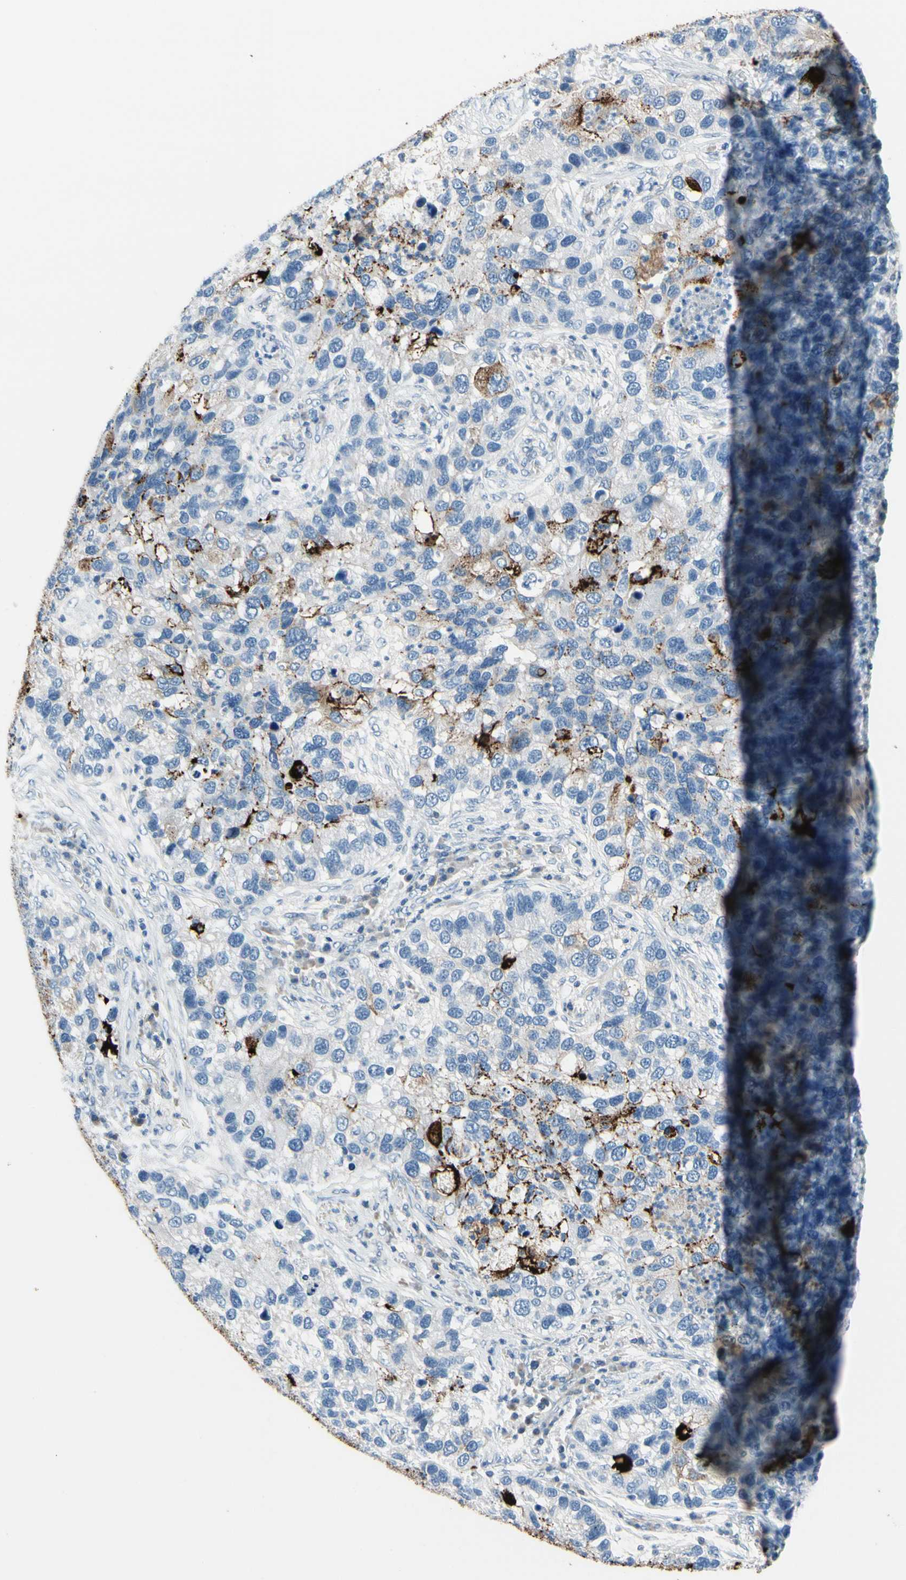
{"staining": {"intensity": "moderate", "quantity": "<25%", "location": "cytoplasmic/membranous"}, "tissue": "lung cancer", "cell_type": "Tumor cells", "image_type": "cancer", "snomed": [{"axis": "morphology", "description": "Normal tissue, NOS"}, {"axis": "morphology", "description": "Adenocarcinoma, NOS"}, {"axis": "topography", "description": "Bronchus"}, {"axis": "topography", "description": "Lung"}], "caption": "The micrograph demonstrates staining of lung cancer (adenocarcinoma), revealing moderate cytoplasmic/membranous protein expression (brown color) within tumor cells.", "gene": "MUC5B", "patient": {"sex": "male", "age": 54}}